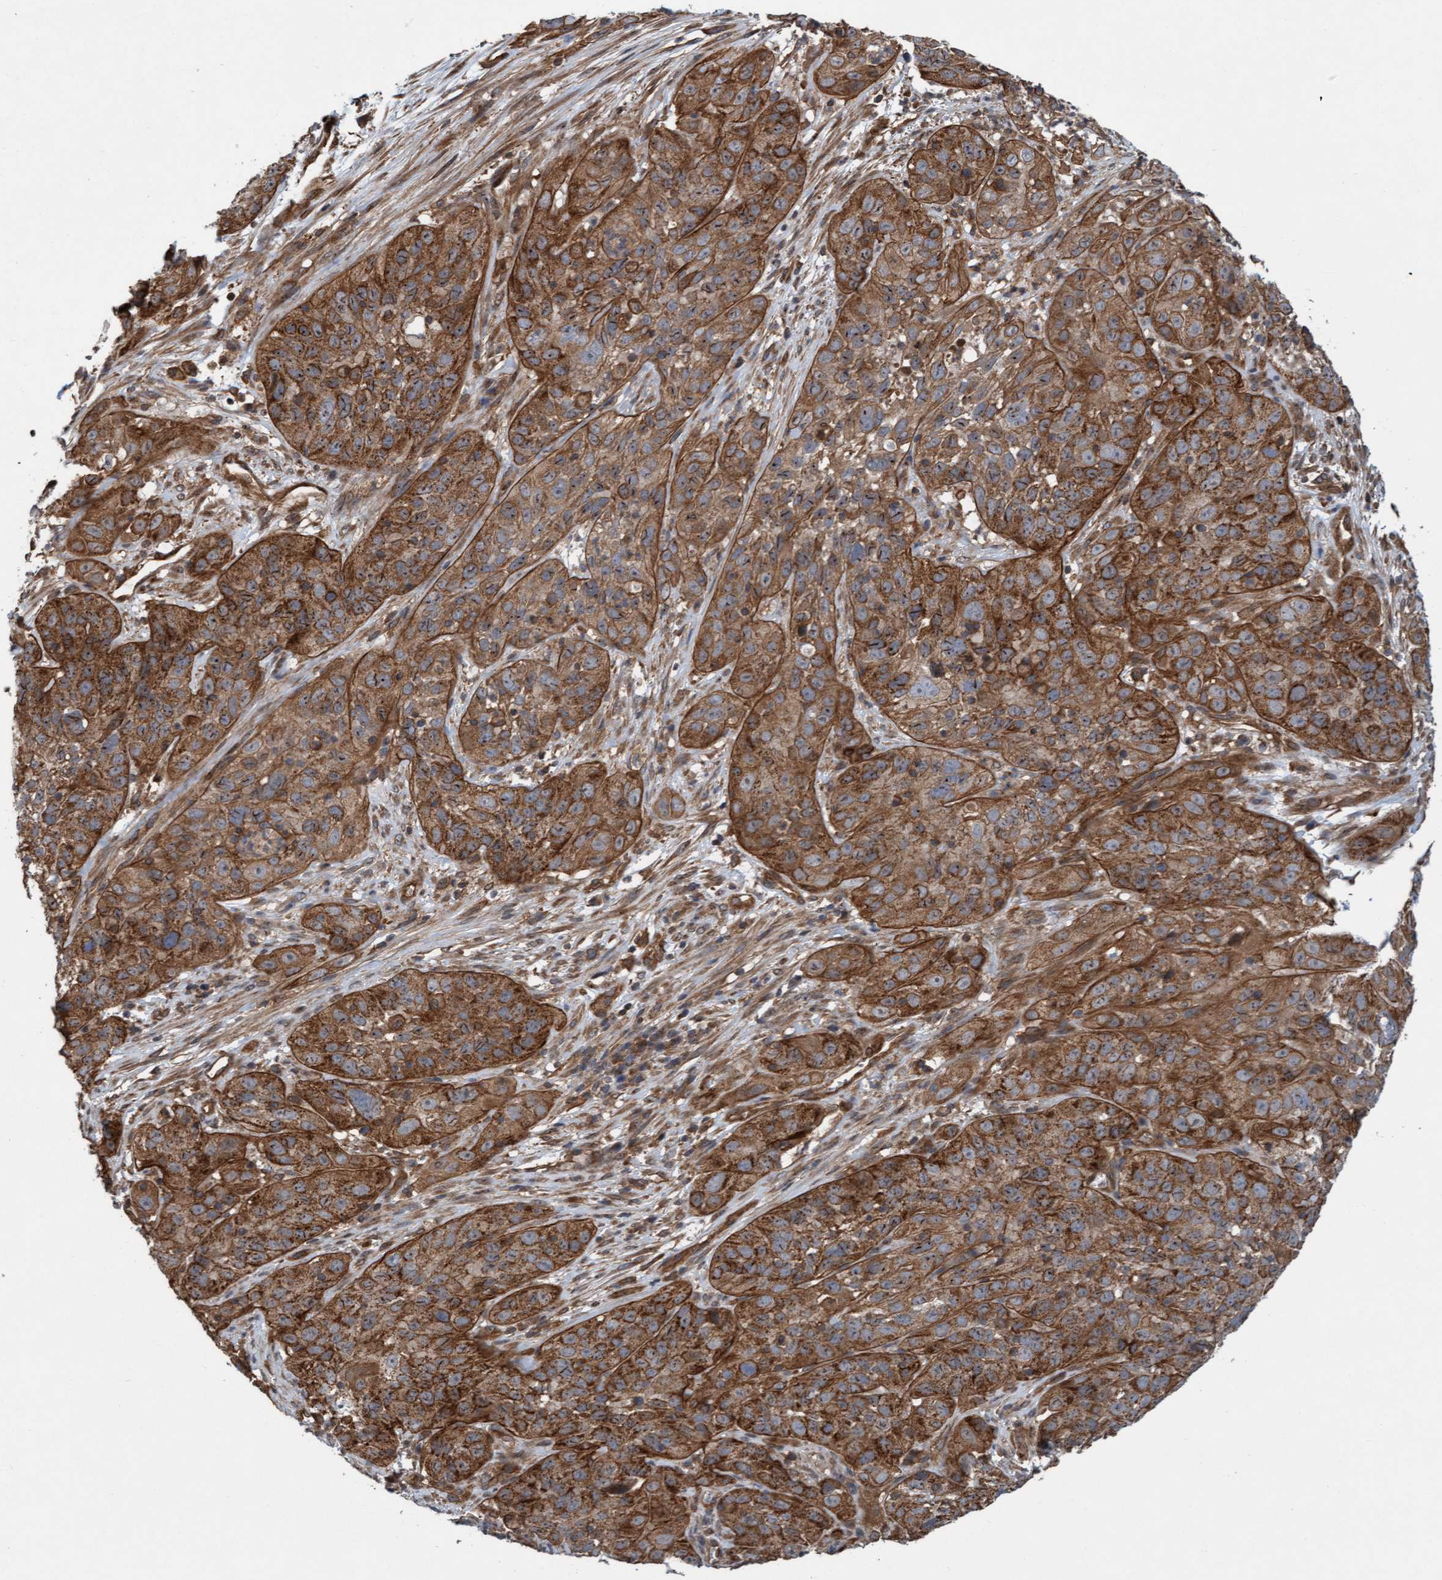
{"staining": {"intensity": "strong", "quantity": ">75%", "location": "cytoplasmic/membranous"}, "tissue": "cervical cancer", "cell_type": "Tumor cells", "image_type": "cancer", "snomed": [{"axis": "morphology", "description": "Squamous cell carcinoma, NOS"}, {"axis": "topography", "description": "Cervix"}], "caption": "Squamous cell carcinoma (cervical) tissue displays strong cytoplasmic/membranous positivity in approximately >75% of tumor cells, visualized by immunohistochemistry. The staining is performed using DAB (3,3'-diaminobenzidine) brown chromogen to label protein expression. The nuclei are counter-stained blue using hematoxylin.", "gene": "ERAL1", "patient": {"sex": "female", "age": 32}}